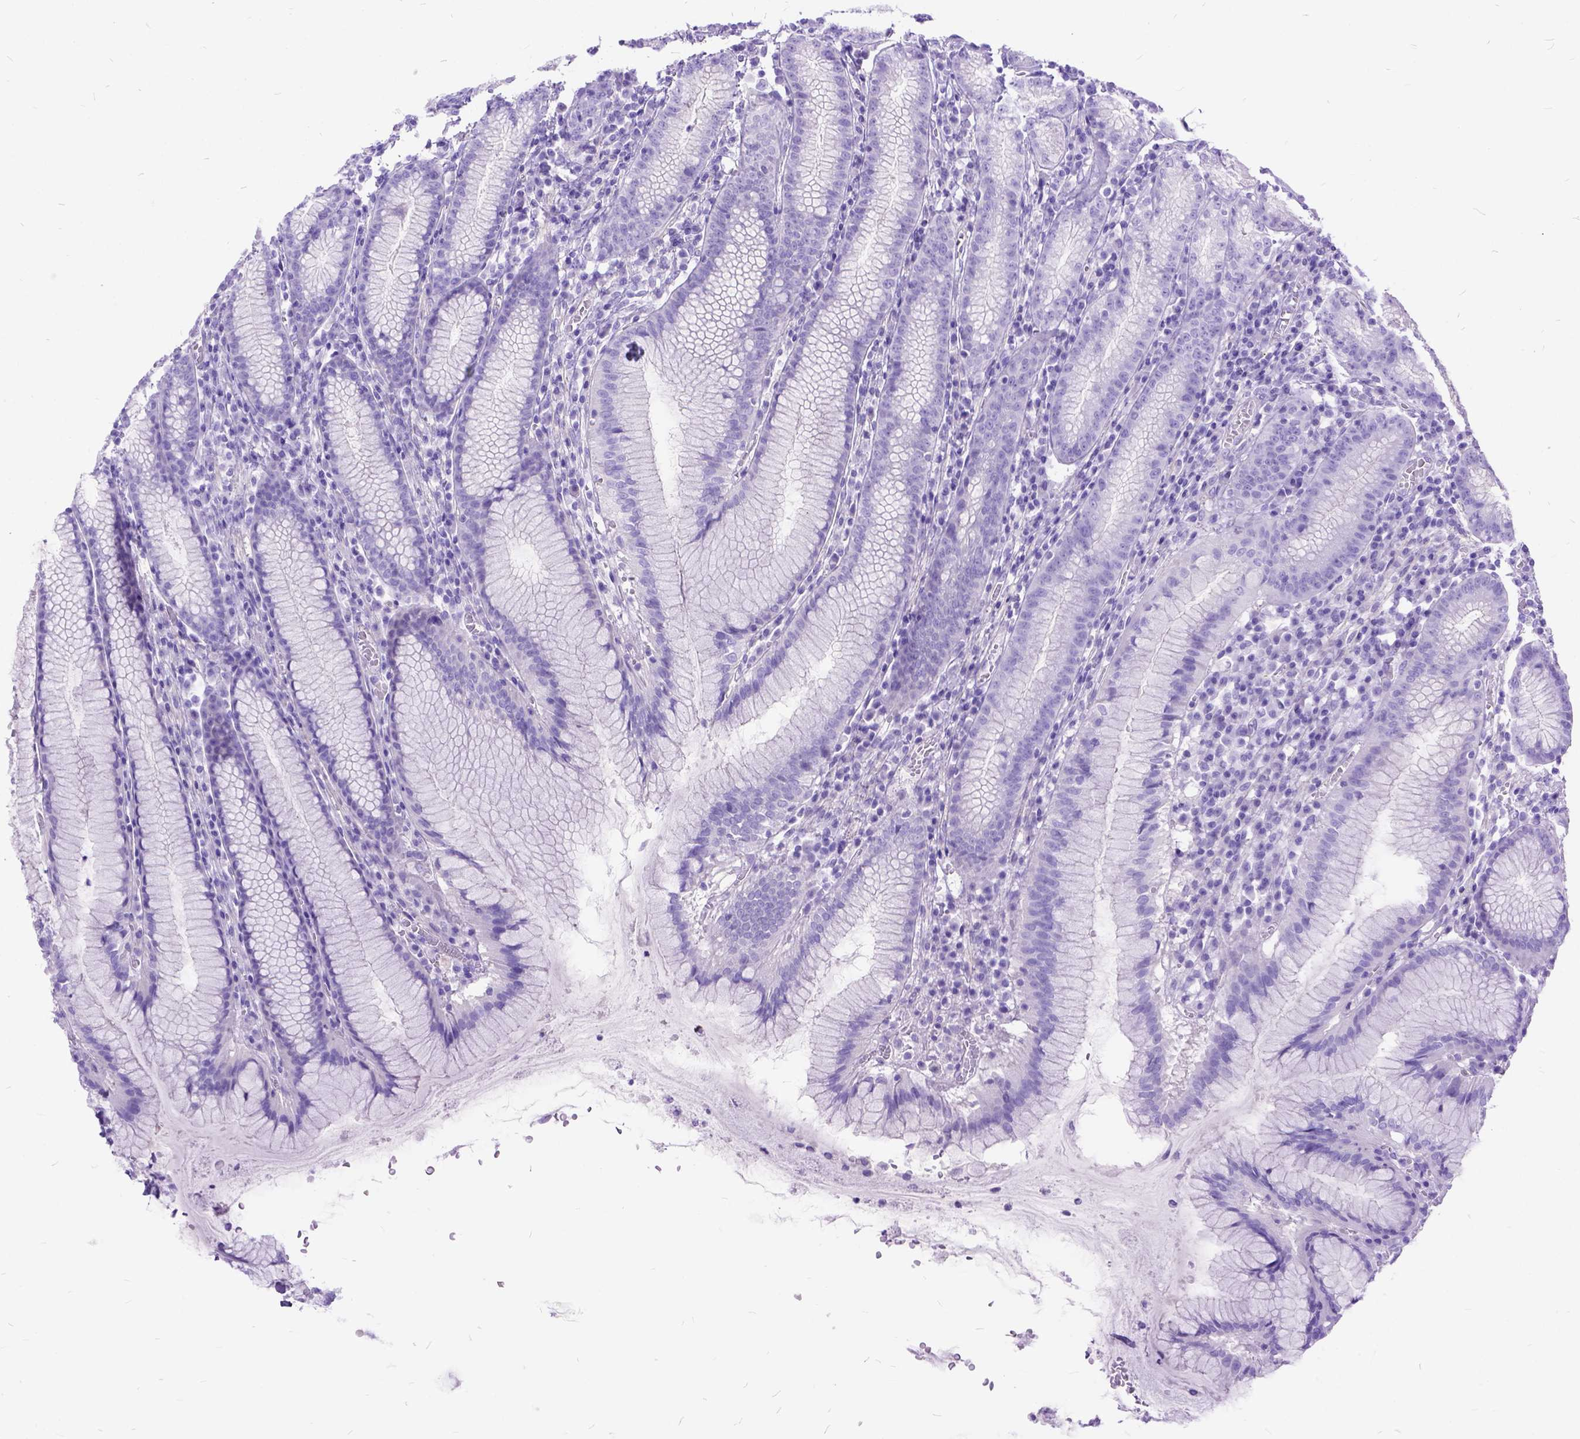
{"staining": {"intensity": "negative", "quantity": "none", "location": "none"}, "tissue": "stomach", "cell_type": "Glandular cells", "image_type": "normal", "snomed": [{"axis": "morphology", "description": "Normal tissue, NOS"}, {"axis": "topography", "description": "Stomach"}], "caption": "Stomach was stained to show a protein in brown. There is no significant staining in glandular cells. Nuclei are stained in blue.", "gene": "ARL9", "patient": {"sex": "male", "age": 55}}